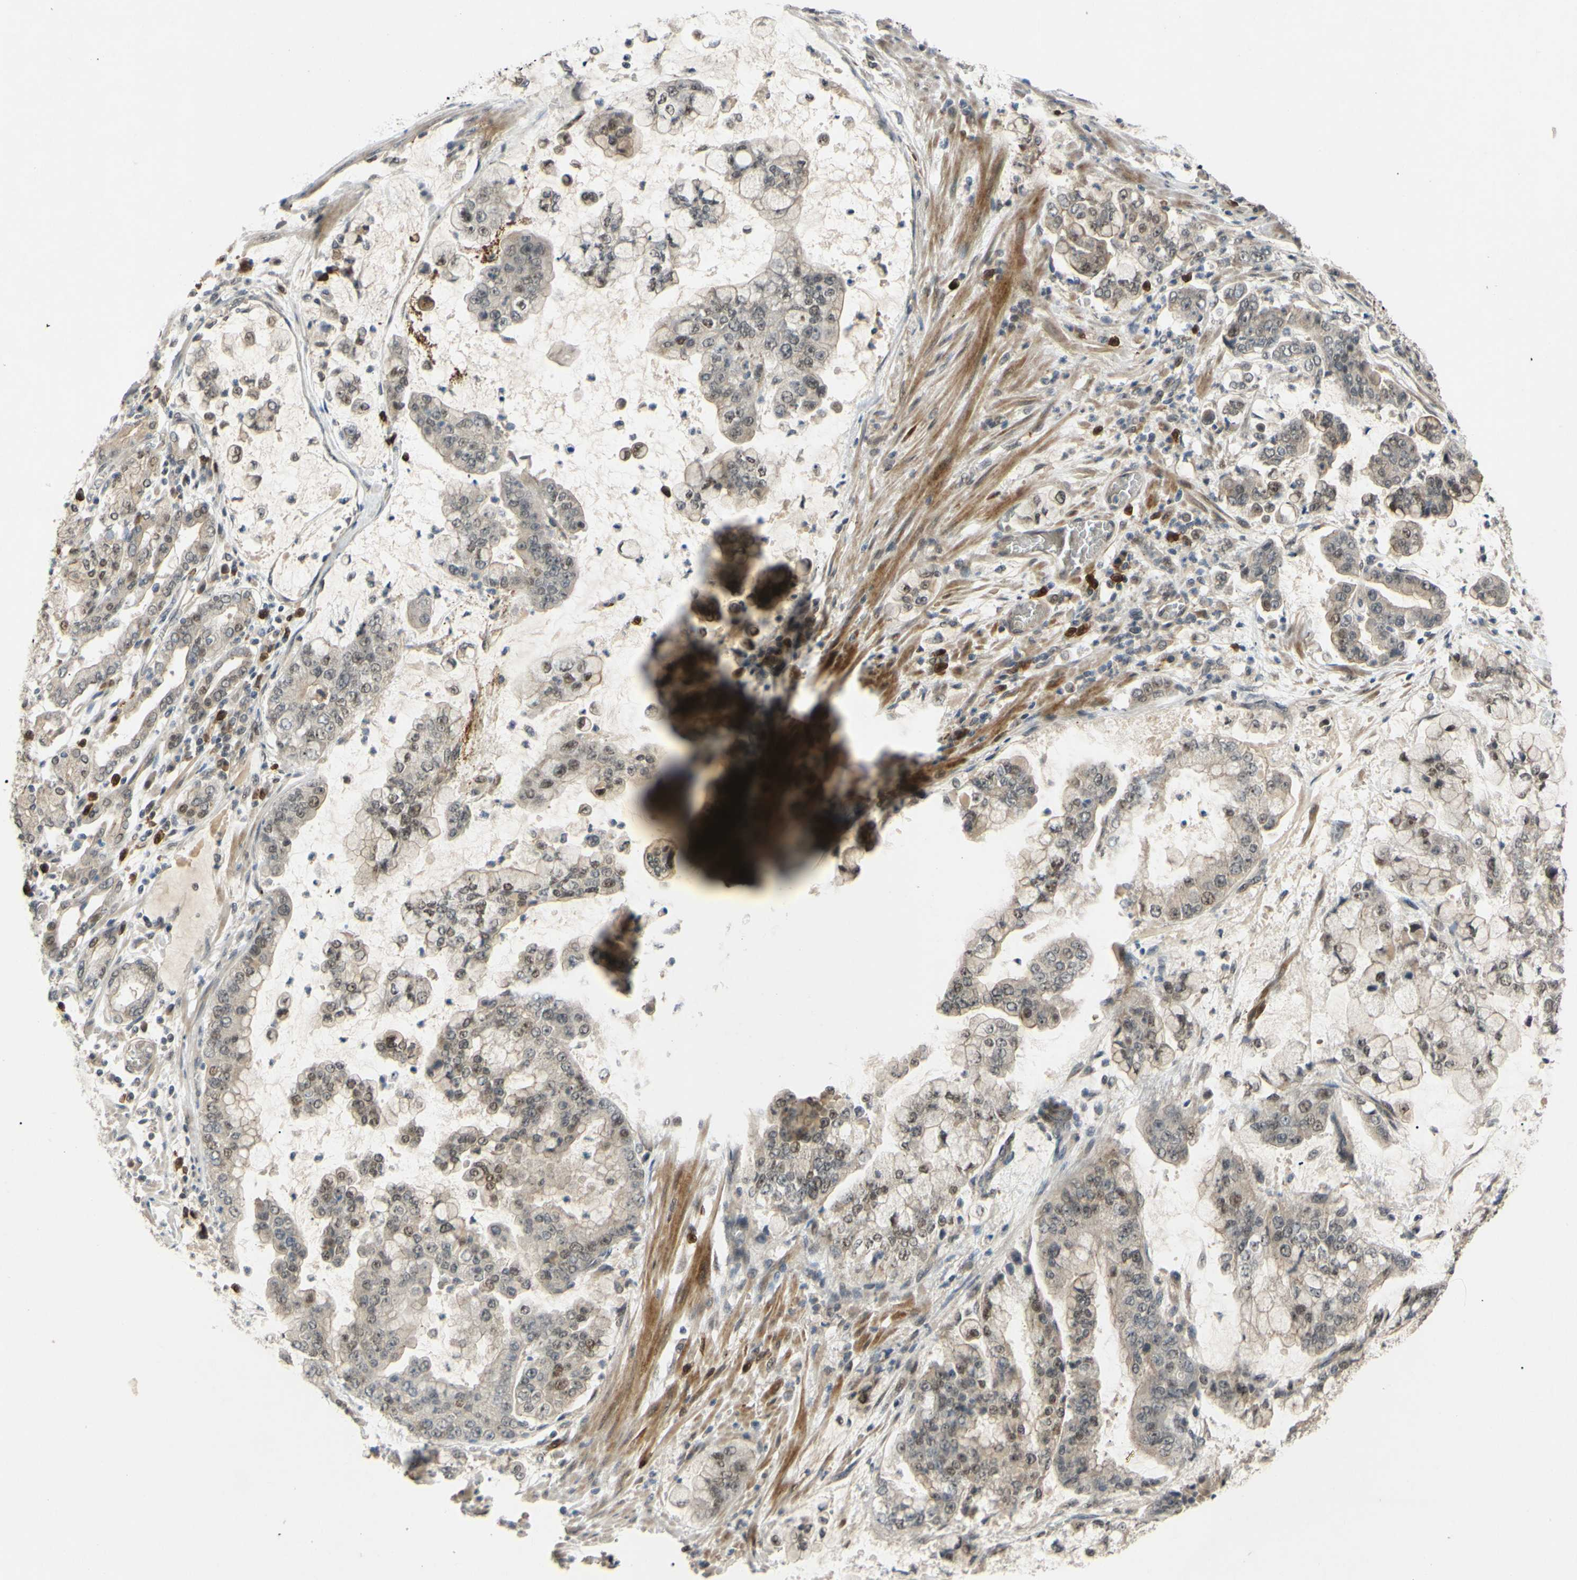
{"staining": {"intensity": "weak", "quantity": "25%-75%", "location": "cytoplasmic/membranous,nuclear"}, "tissue": "stomach cancer", "cell_type": "Tumor cells", "image_type": "cancer", "snomed": [{"axis": "morphology", "description": "Normal tissue, NOS"}, {"axis": "morphology", "description": "Adenocarcinoma, NOS"}, {"axis": "topography", "description": "Stomach, upper"}, {"axis": "topography", "description": "Stomach"}], "caption": "There is low levels of weak cytoplasmic/membranous and nuclear expression in tumor cells of stomach cancer (adenocarcinoma), as demonstrated by immunohistochemical staining (brown color).", "gene": "ALK", "patient": {"sex": "male", "age": 76}}